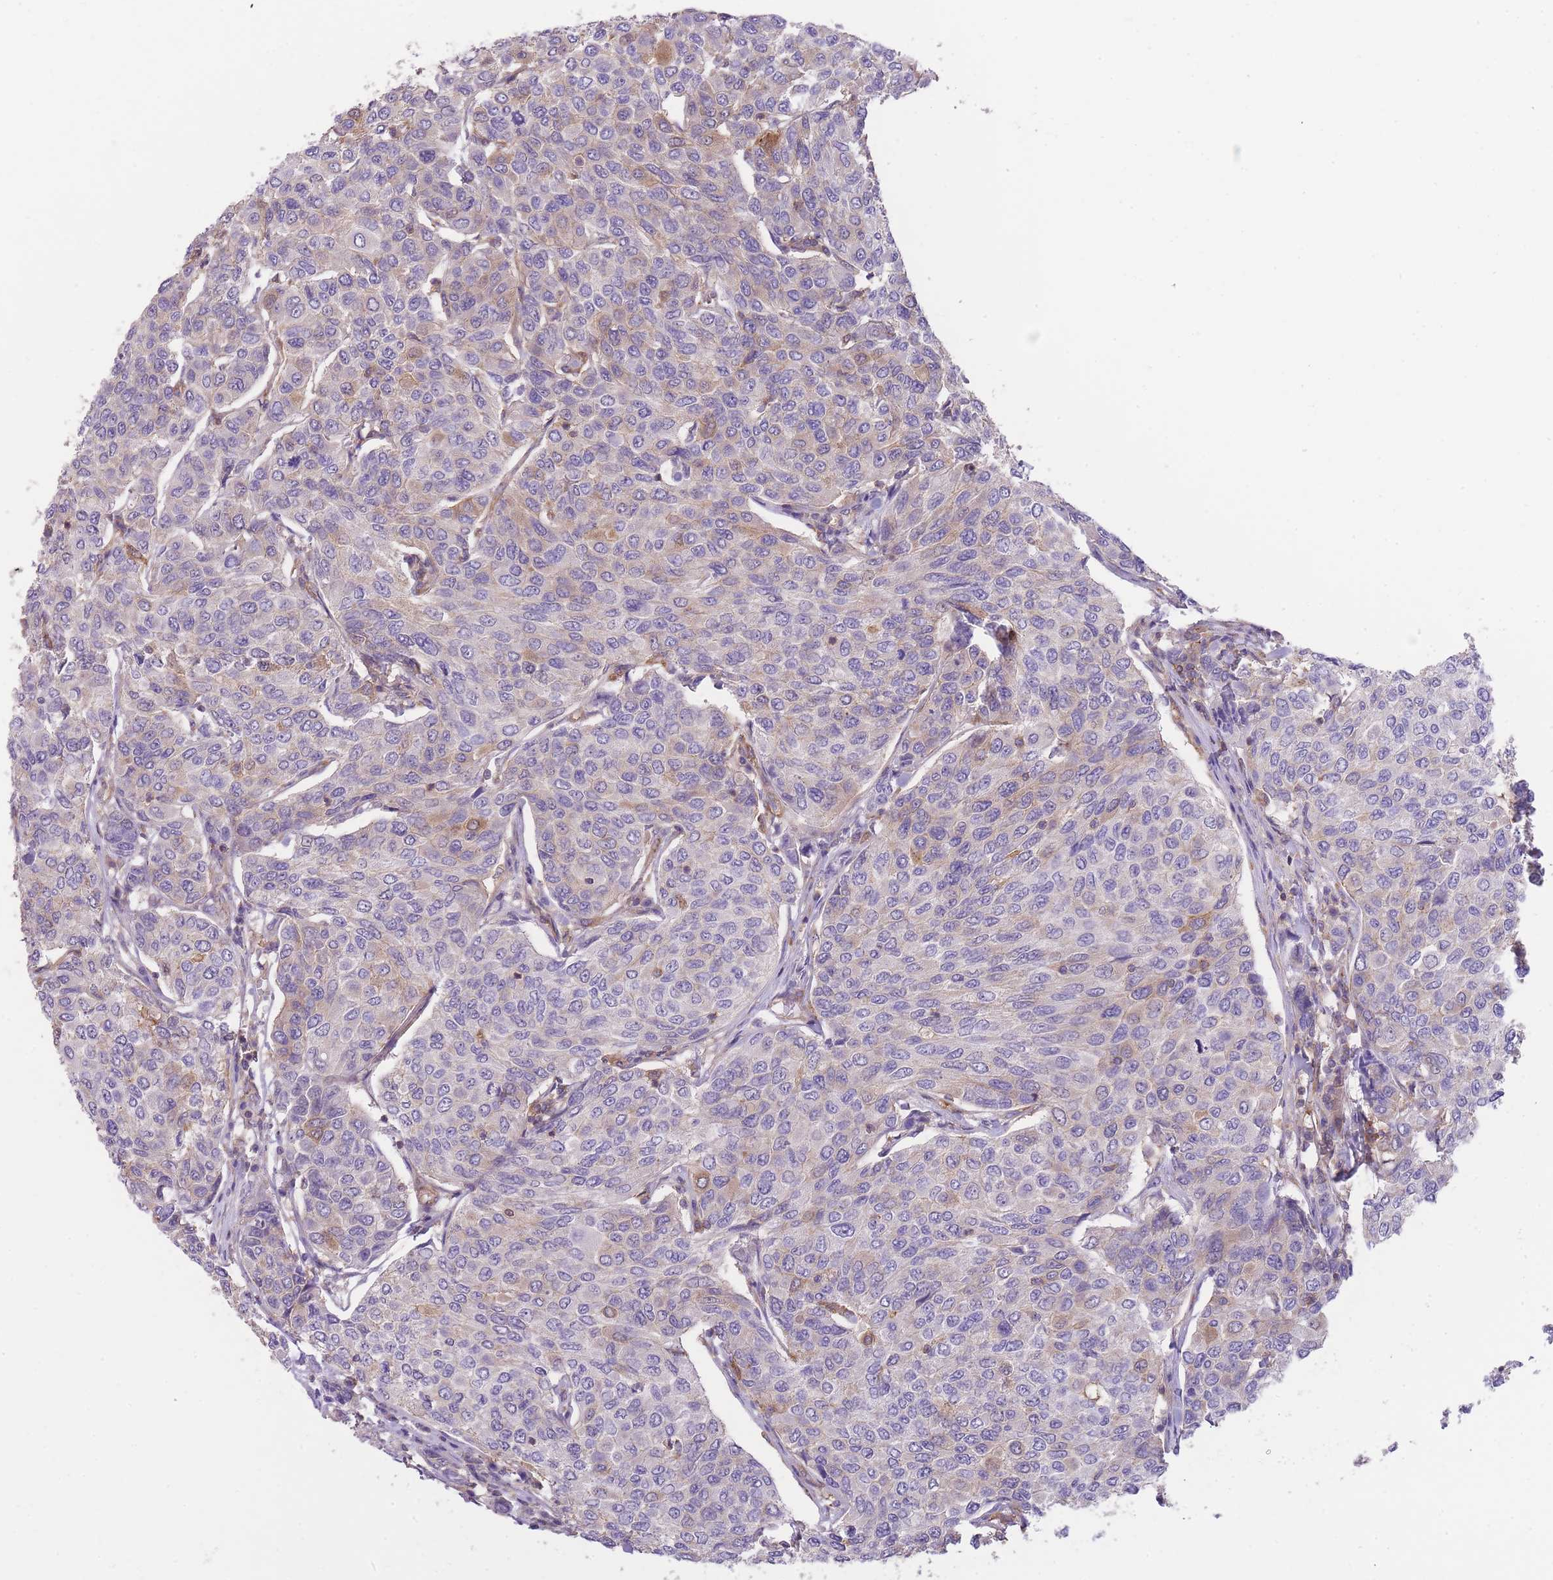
{"staining": {"intensity": "negative", "quantity": "none", "location": "none"}, "tissue": "breast cancer", "cell_type": "Tumor cells", "image_type": "cancer", "snomed": [{"axis": "morphology", "description": "Duct carcinoma"}, {"axis": "topography", "description": "Breast"}], "caption": "Immunohistochemistry of human breast intraductal carcinoma exhibits no expression in tumor cells. Brightfield microscopy of immunohistochemistry (IHC) stained with DAB (3,3'-diaminobenzidine) (brown) and hematoxylin (blue), captured at high magnification.", "gene": "PRKAR1A", "patient": {"sex": "female", "age": 55}}